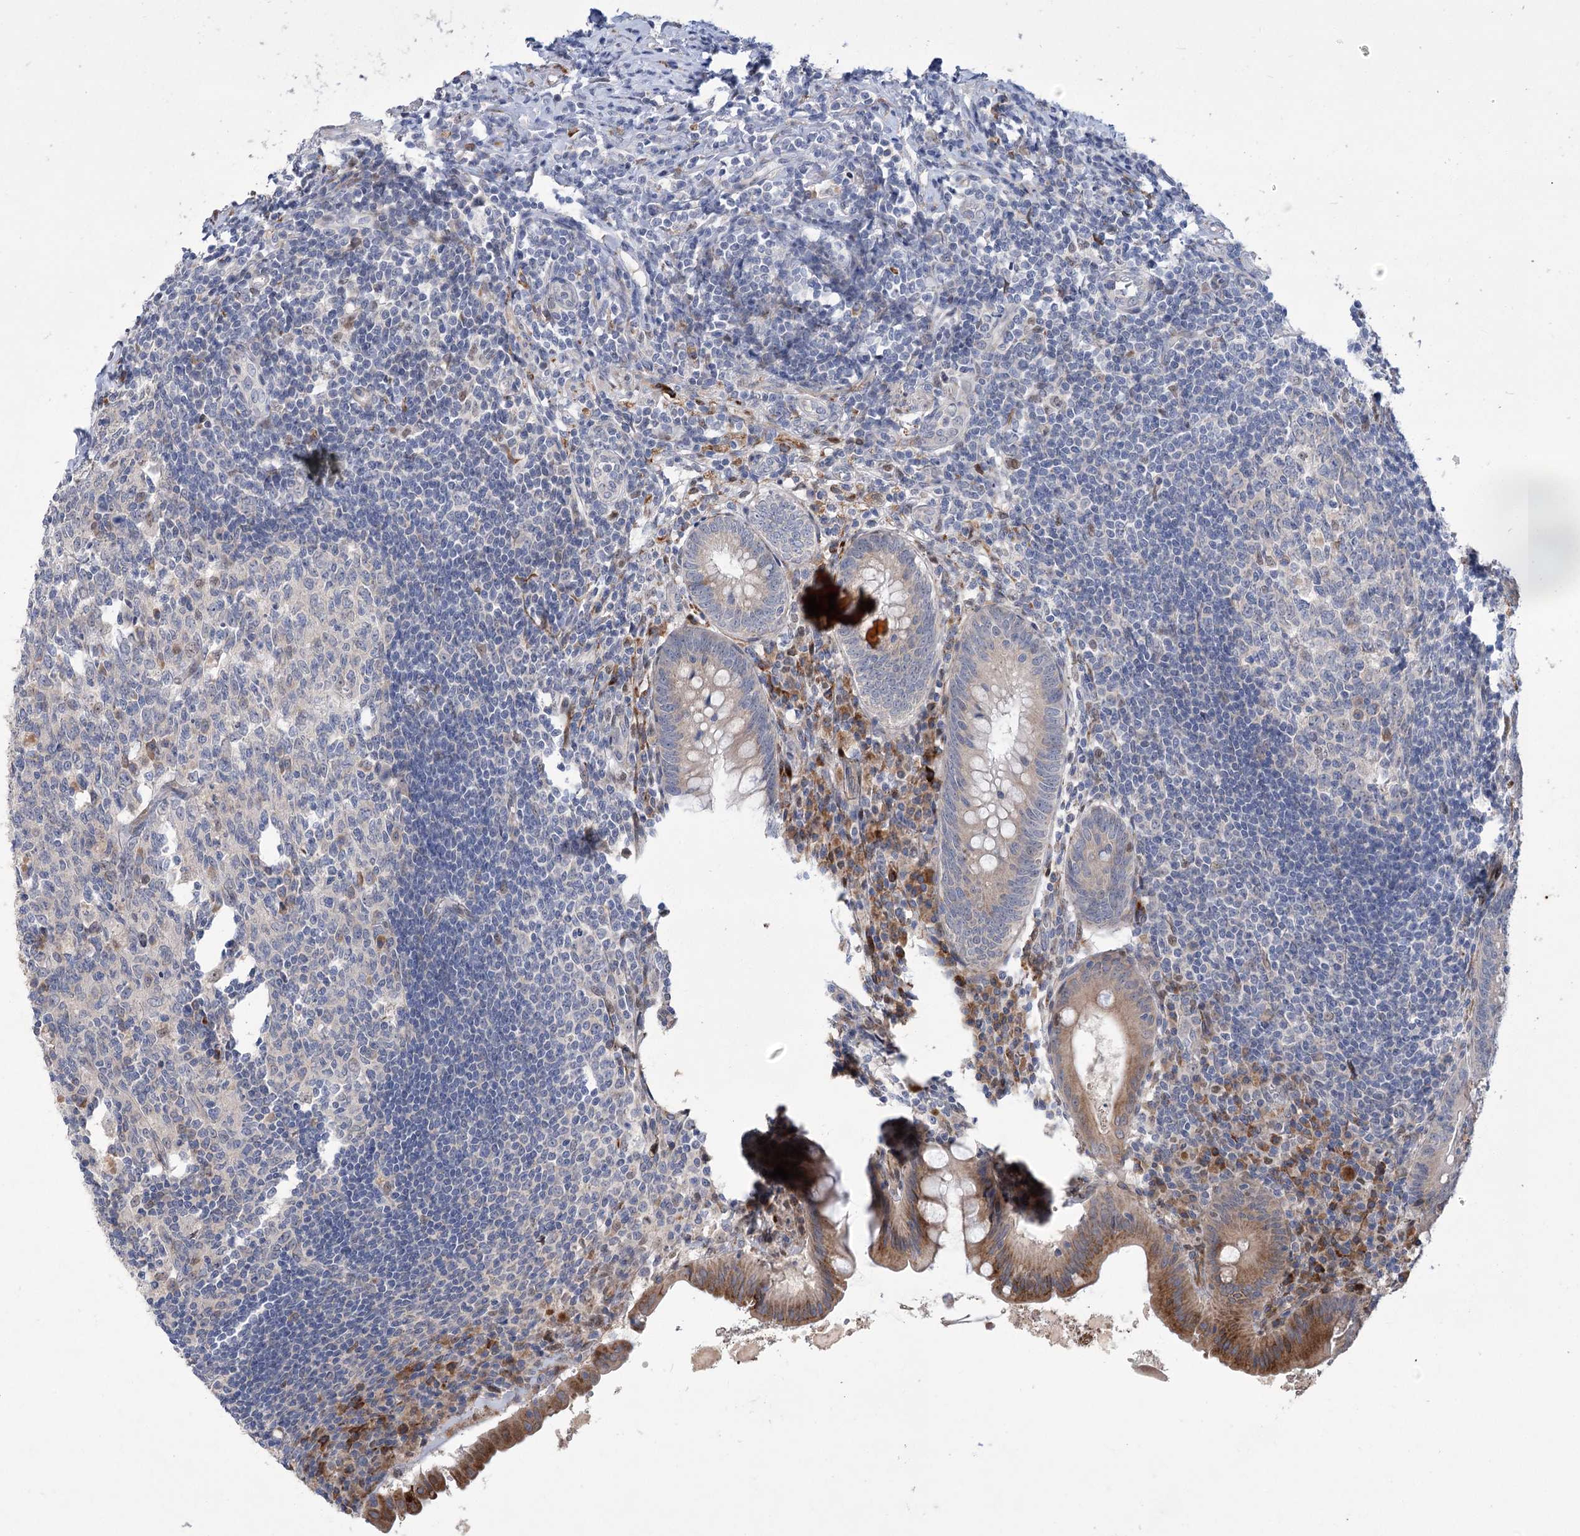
{"staining": {"intensity": "moderate", "quantity": "25%-75%", "location": "cytoplasmic/membranous"}, "tissue": "appendix", "cell_type": "Glandular cells", "image_type": "normal", "snomed": [{"axis": "morphology", "description": "Normal tissue, NOS"}, {"axis": "topography", "description": "Appendix"}], "caption": "Immunohistochemical staining of normal appendix displays moderate cytoplasmic/membranous protein positivity in approximately 25%-75% of glandular cells. The staining is performed using DAB (3,3'-diaminobenzidine) brown chromogen to label protein expression. The nuclei are counter-stained blue using hematoxylin.", "gene": "GCNT4", "patient": {"sex": "female", "age": 54}}